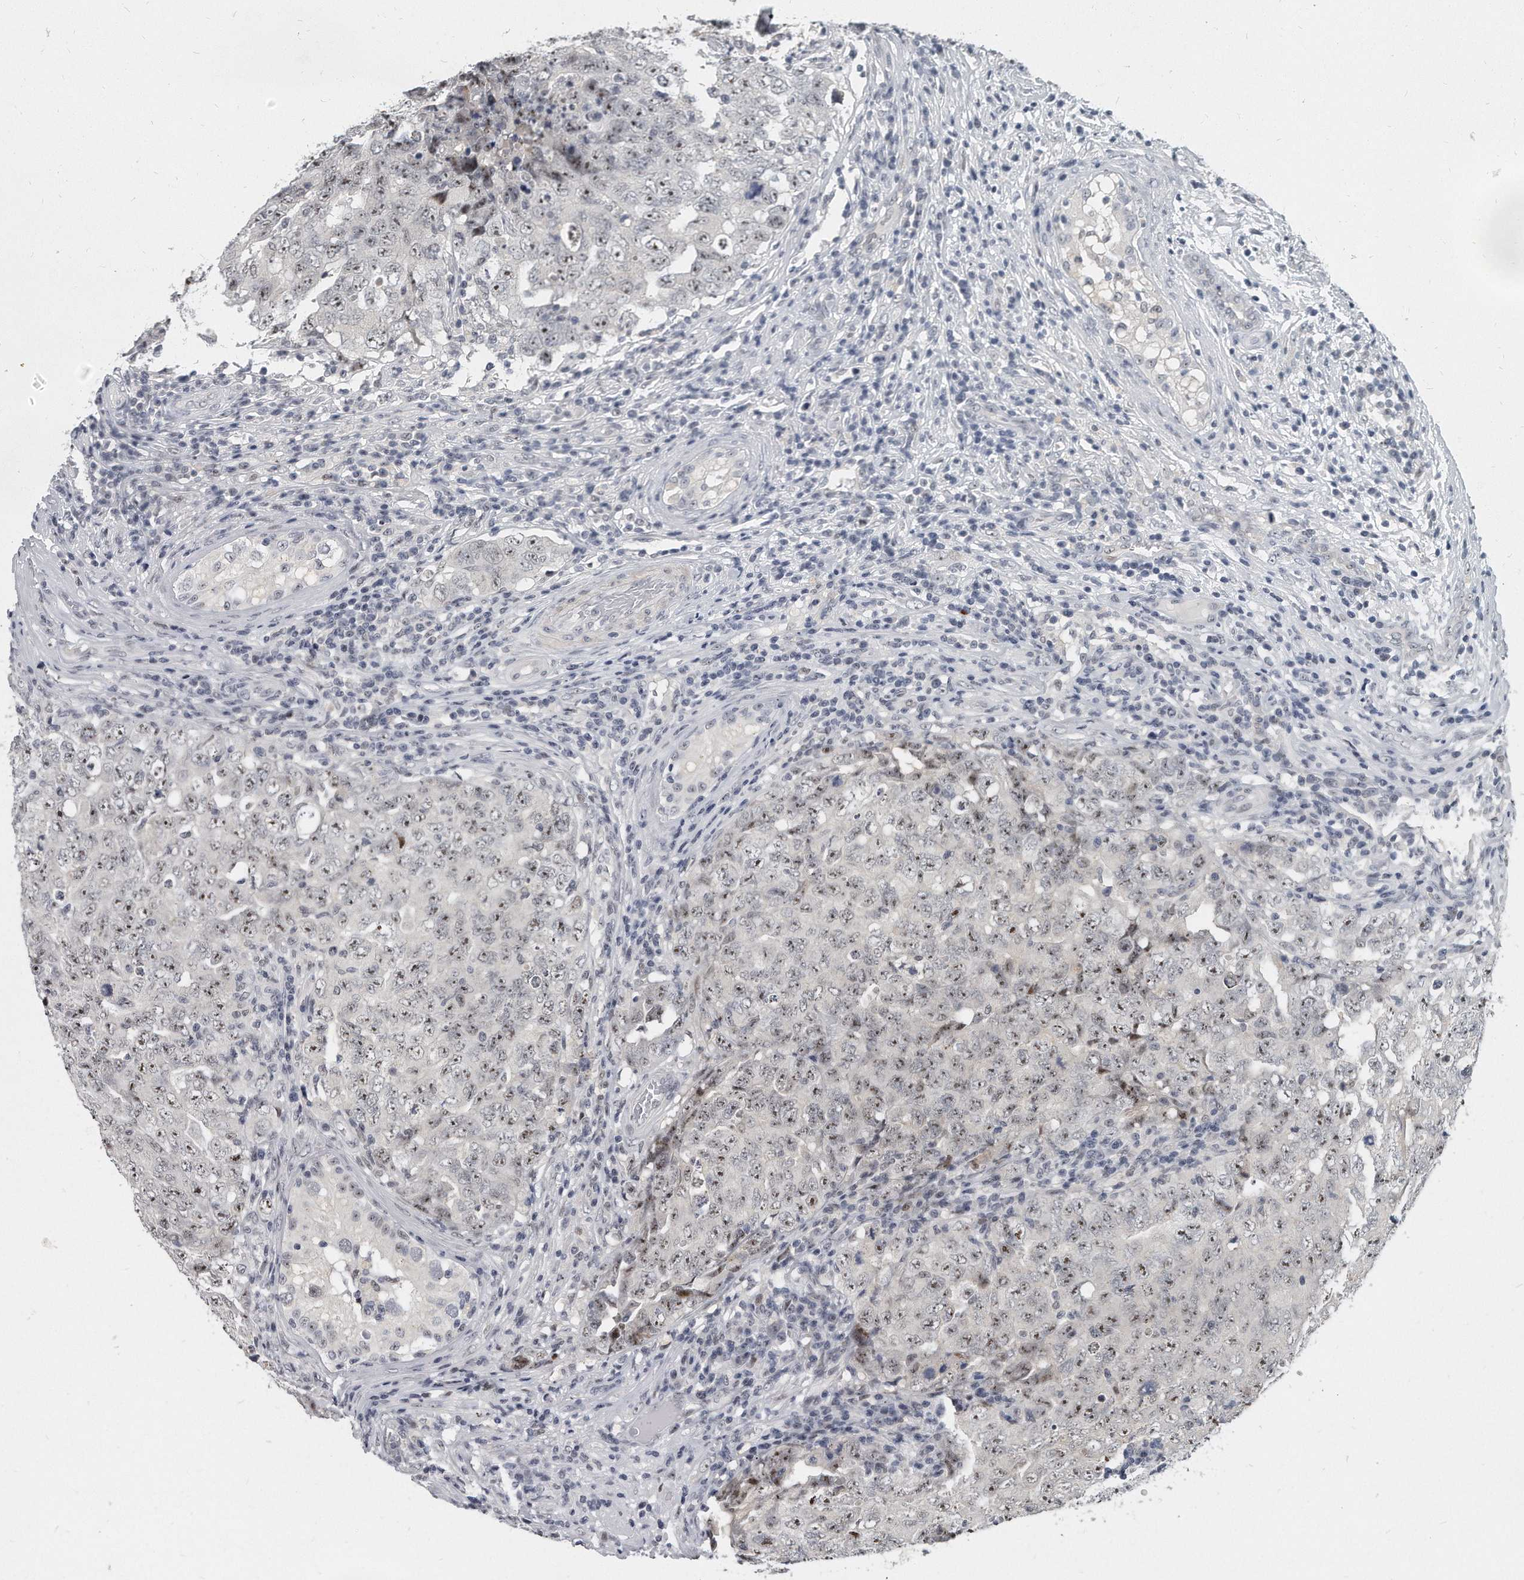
{"staining": {"intensity": "moderate", "quantity": ">75%", "location": "nuclear"}, "tissue": "testis cancer", "cell_type": "Tumor cells", "image_type": "cancer", "snomed": [{"axis": "morphology", "description": "Carcinoma, Embryonal, NOS"}, {"axis": "topography", "description": "Testis"}], "caption": "This histopathology image exhibits IHC staining of embryonal carcinoma (testis), with medium moderate nuclear staining in approximately >75% of tumor cells.", "gene": "TFCP2L1", "patient": {"sex": "male", "age": 26}}